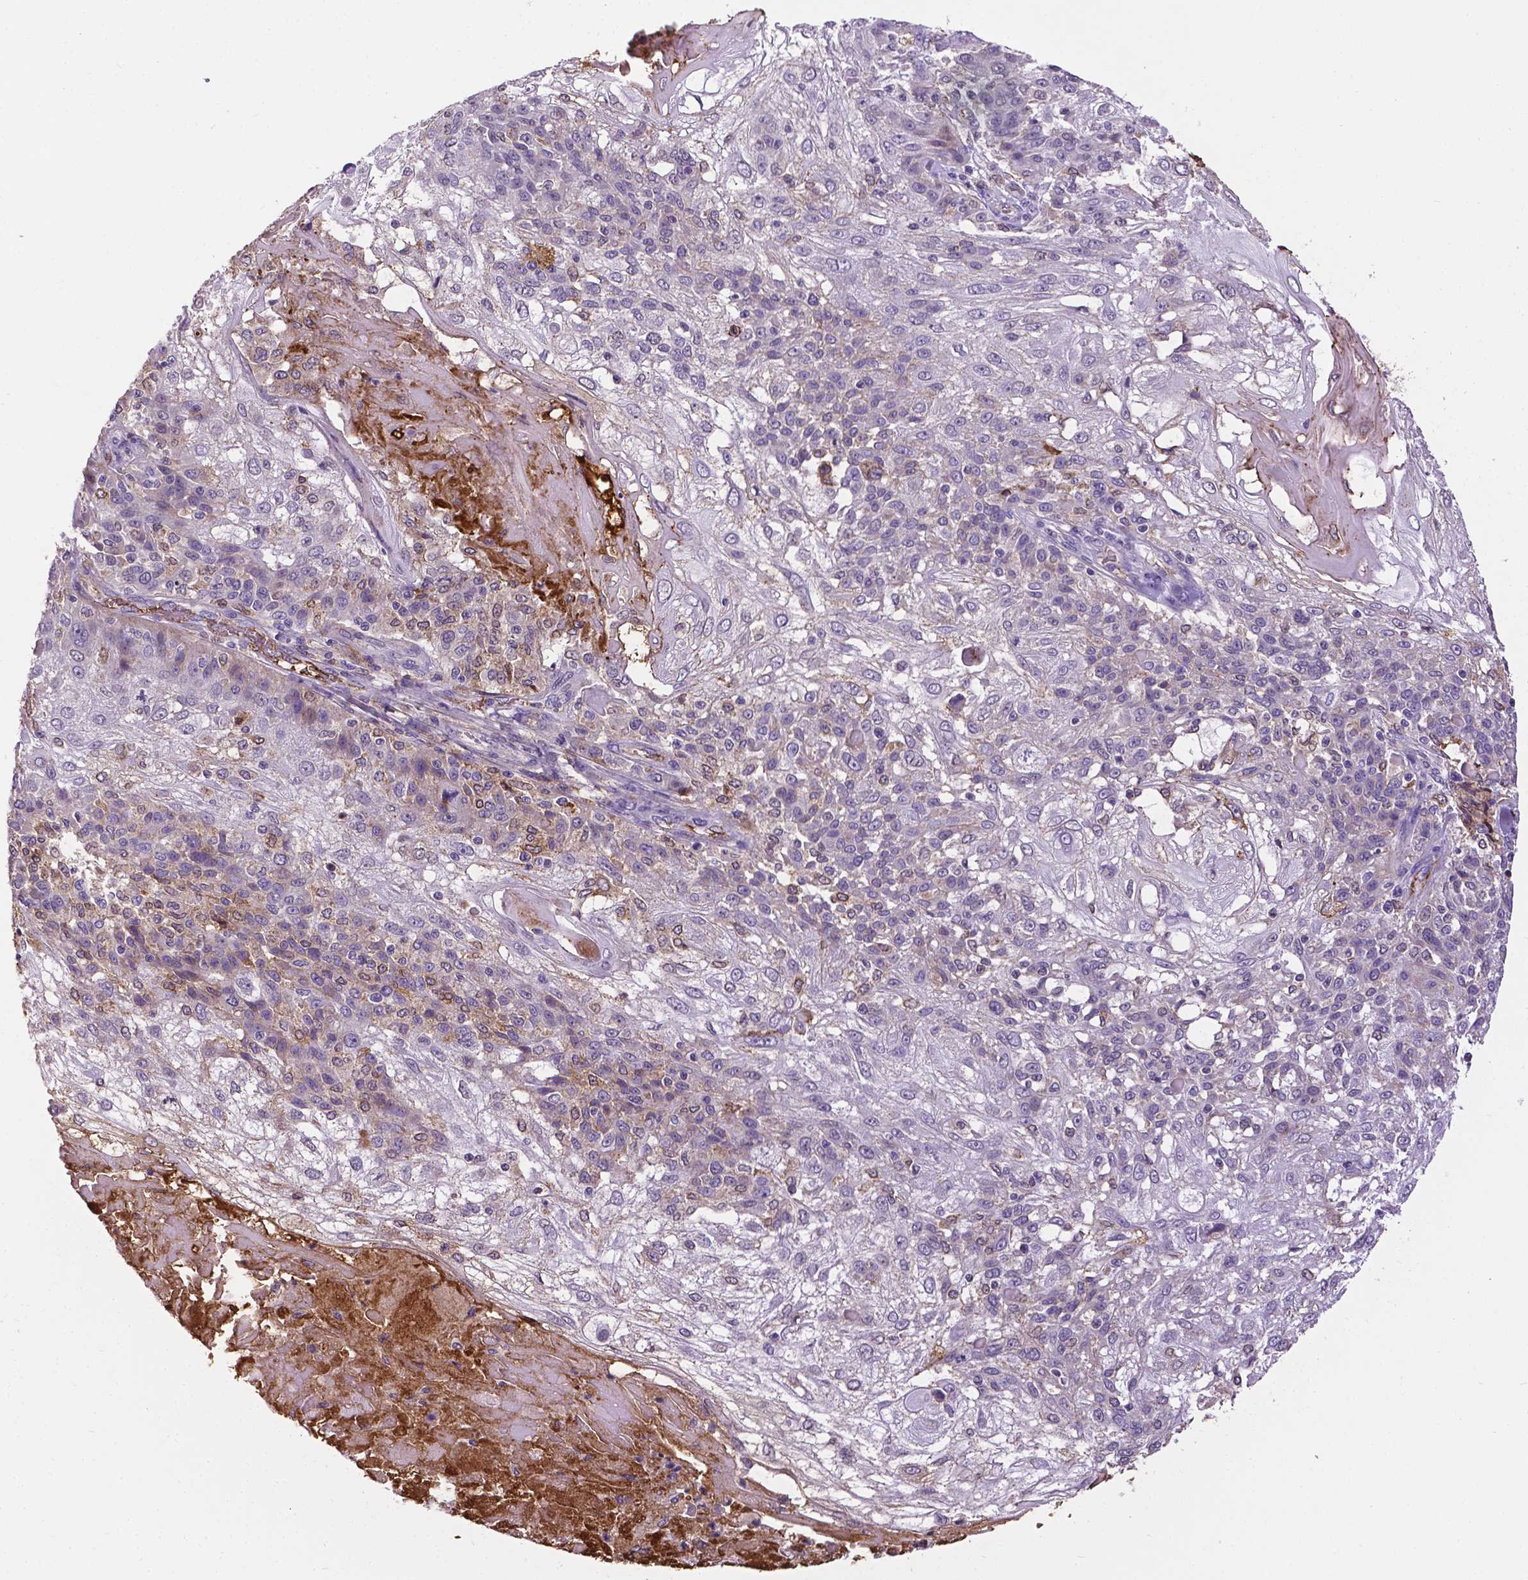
{"staining": {"intensity": "negative", "quantity": "none", "location": "none"}, "tissue": "skin cancer", "cell_type": "Tumor cells", "image_type": "cancer", "snomed": [{"axis": "morphology", "description": "Normal tissue, NOS"}, {"axis": "morphology", "description": "Squamous cell carcinoma, NOS"}, {"axis": "topography", "description": "Skin"}], "caption": "Micrograph shows no protein expression in tumor cells of squamous cell carcinoma (skin) tissue.", "gene": "APOE", "patient": {"sex": "female", "age": 83}}